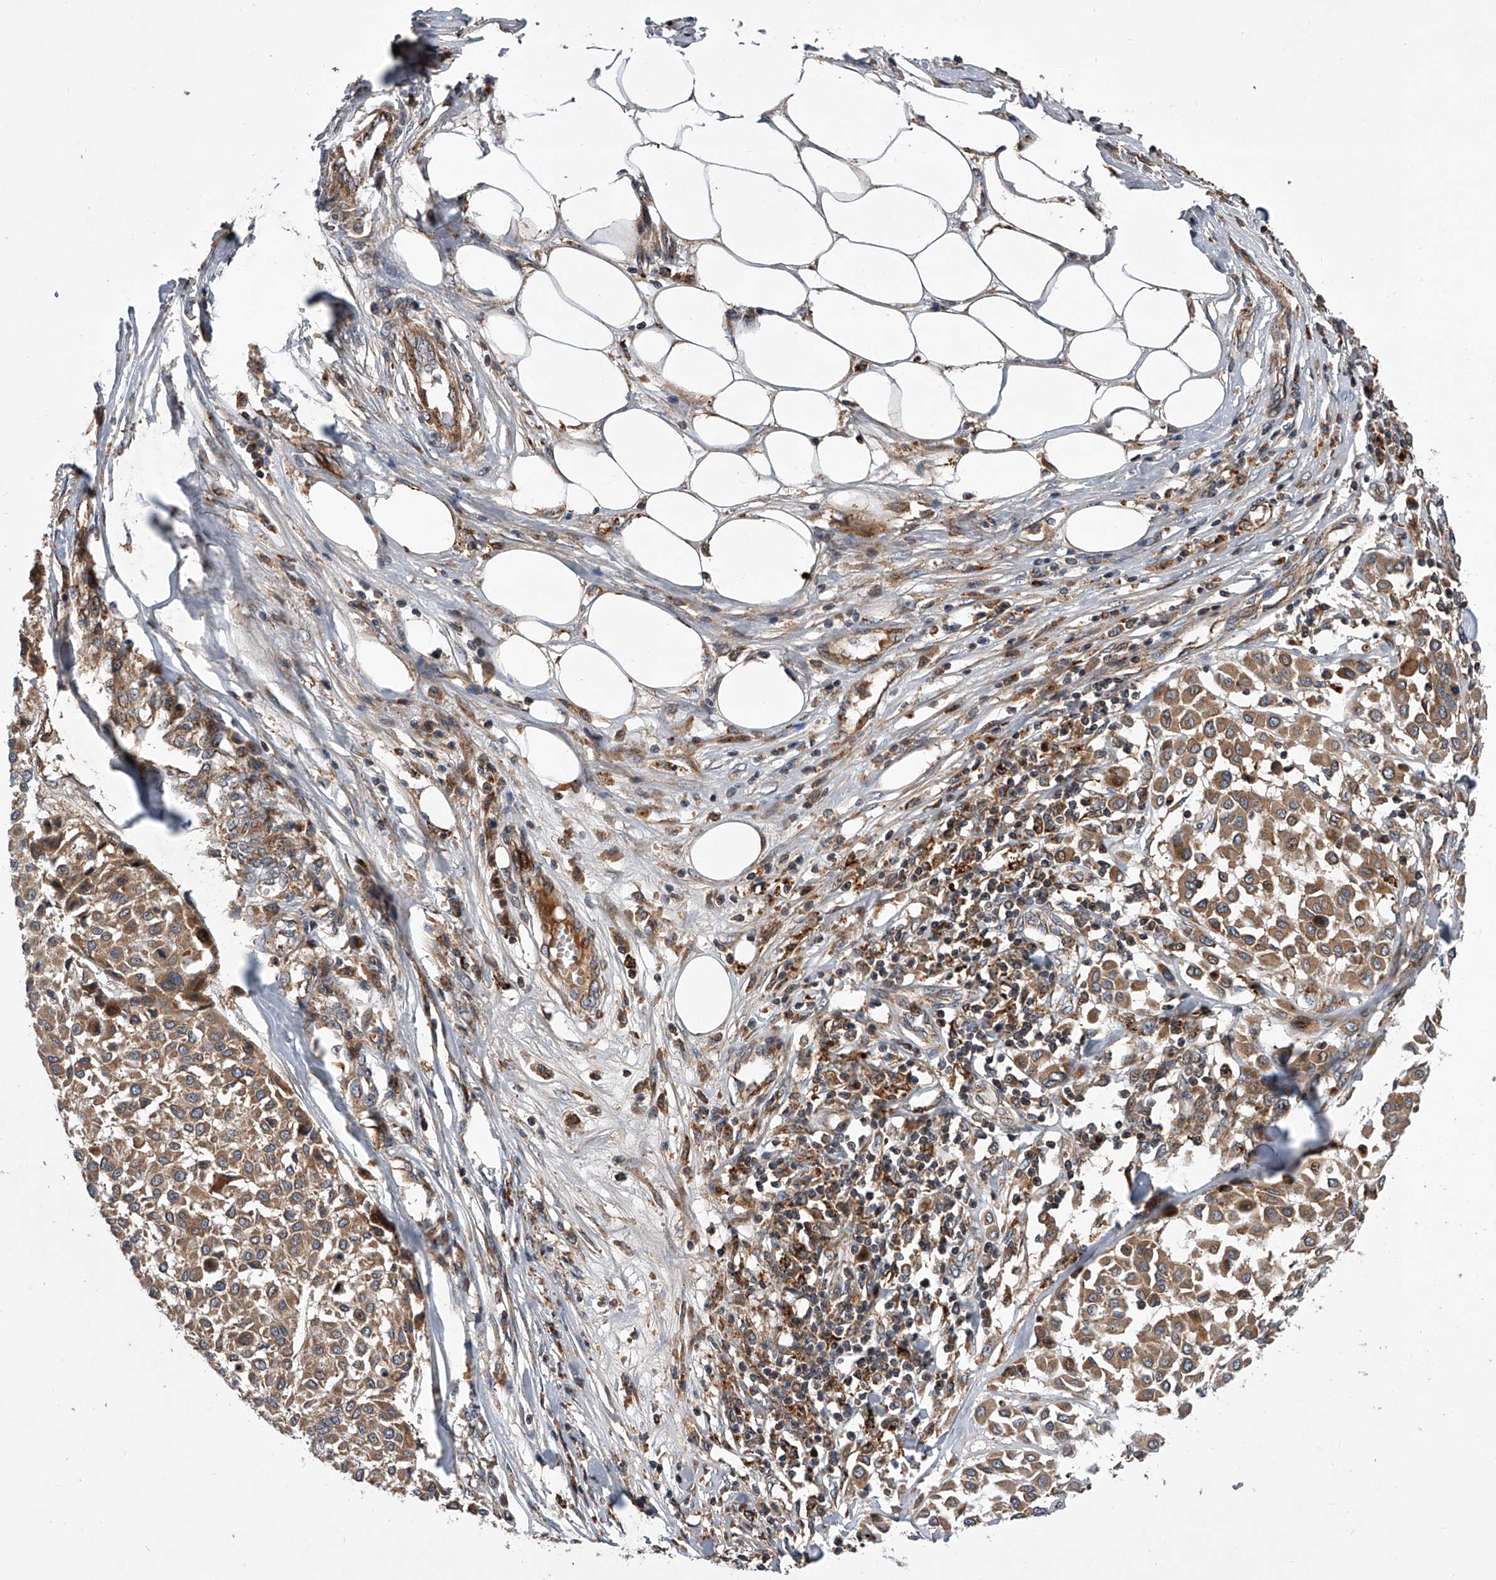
{"staining": {"intensity": "moderate", "quantity": ">75%", "location": "cytoplasmic/membranous,nuclear"}, "tissue": "melanoma", "cell_type": "Tumor cells", "image_type": "cancer", "snomed": [{"axis": "morphology", "description": "Malignant melanoma, Metastatic site"}, {"axis": "topography", "description": "Soft tissue"}], "caption": "DAB immunohistochemical staining of human melanoma exhibits moderate cytoplasmic/membranous and nuclear protein positivity in about >75% of tumor cells.", "gene": "USP47", "patient": {"sex": "male", "age": 41}}